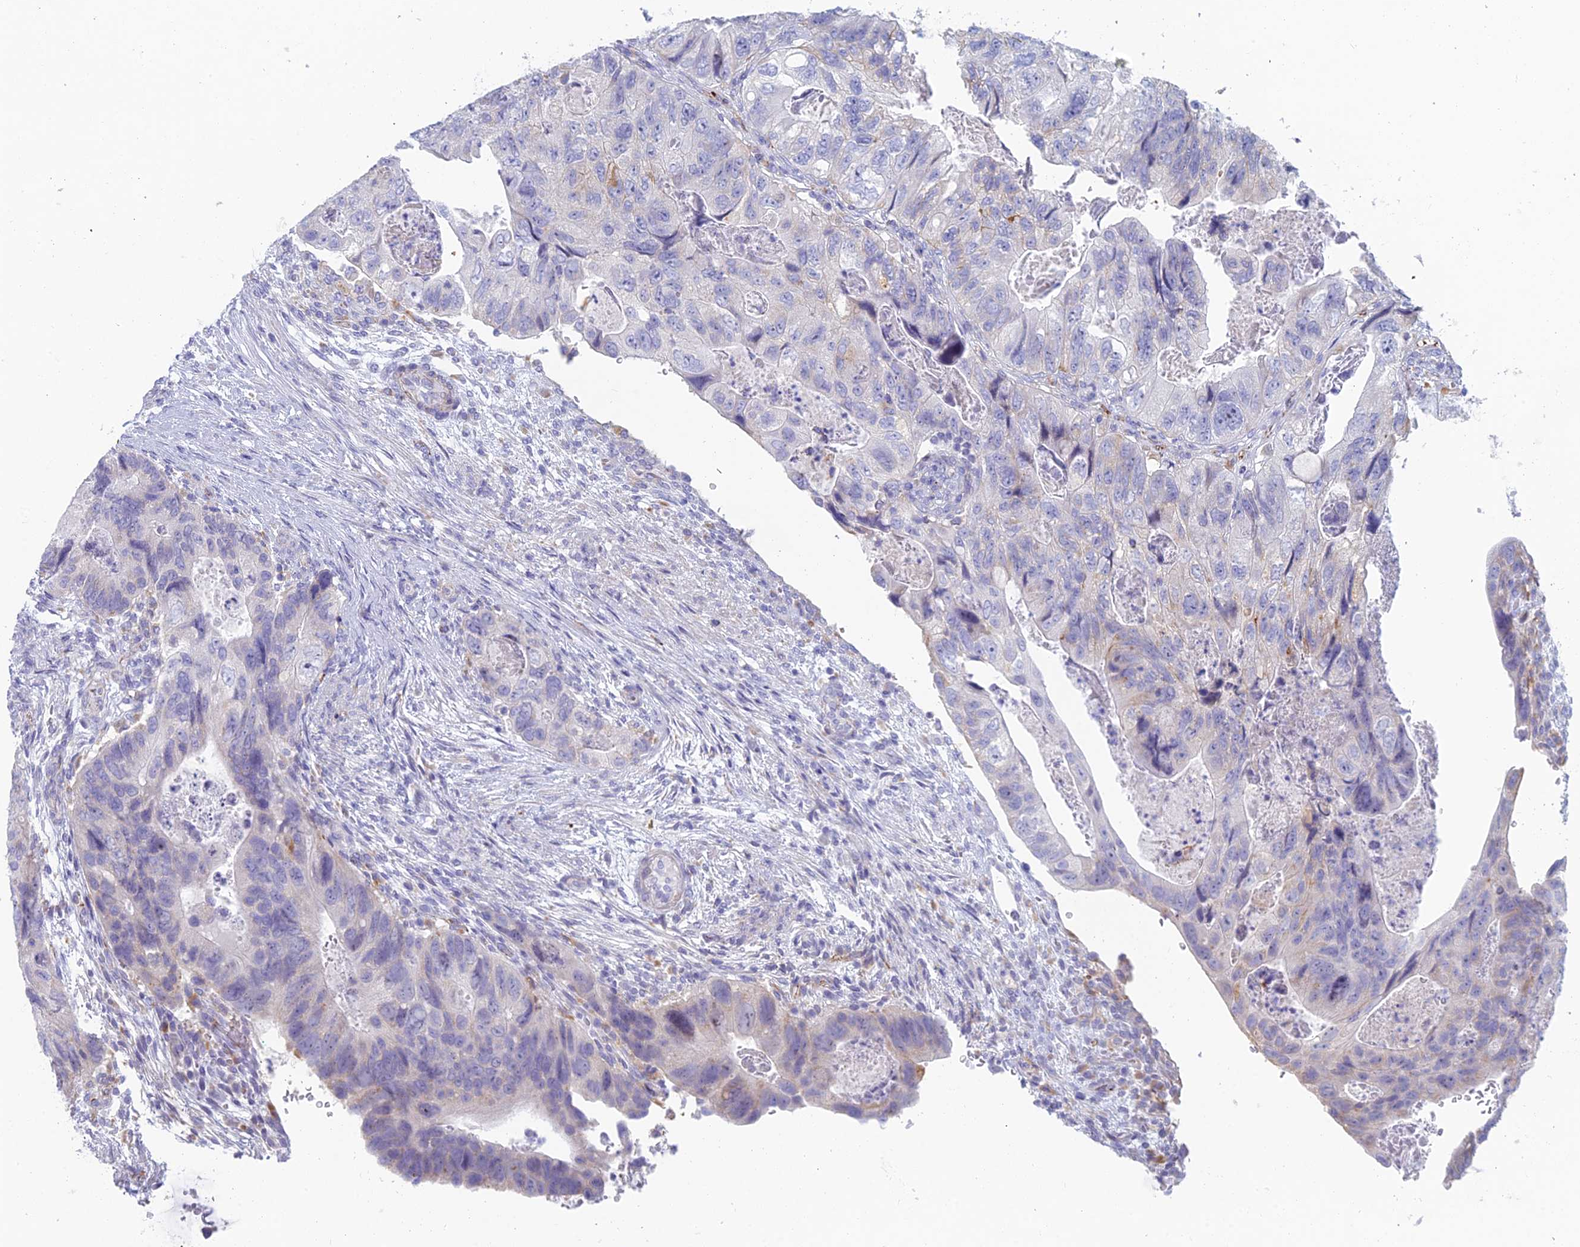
{"staining": {"intensity": "negative", "quantity": "none", "location": "none"}, "tissue": "colorectal cancer", "cell_type": "Tumor cells", "image_type": "cancer", "snomed": [{"axis": "morphology", "description": "Adenocarcinoma, NOS"}, {"axis": "topography", "description": "Rectum"}], "caption": "The photomicrograph displays no significant staining in tumor cells of colorectal adenocarcinoma. (IHC, brightfield microscopy, high magnification).", "gene": "FERD3L", "patient": {"sex": "male", "age": 63}}